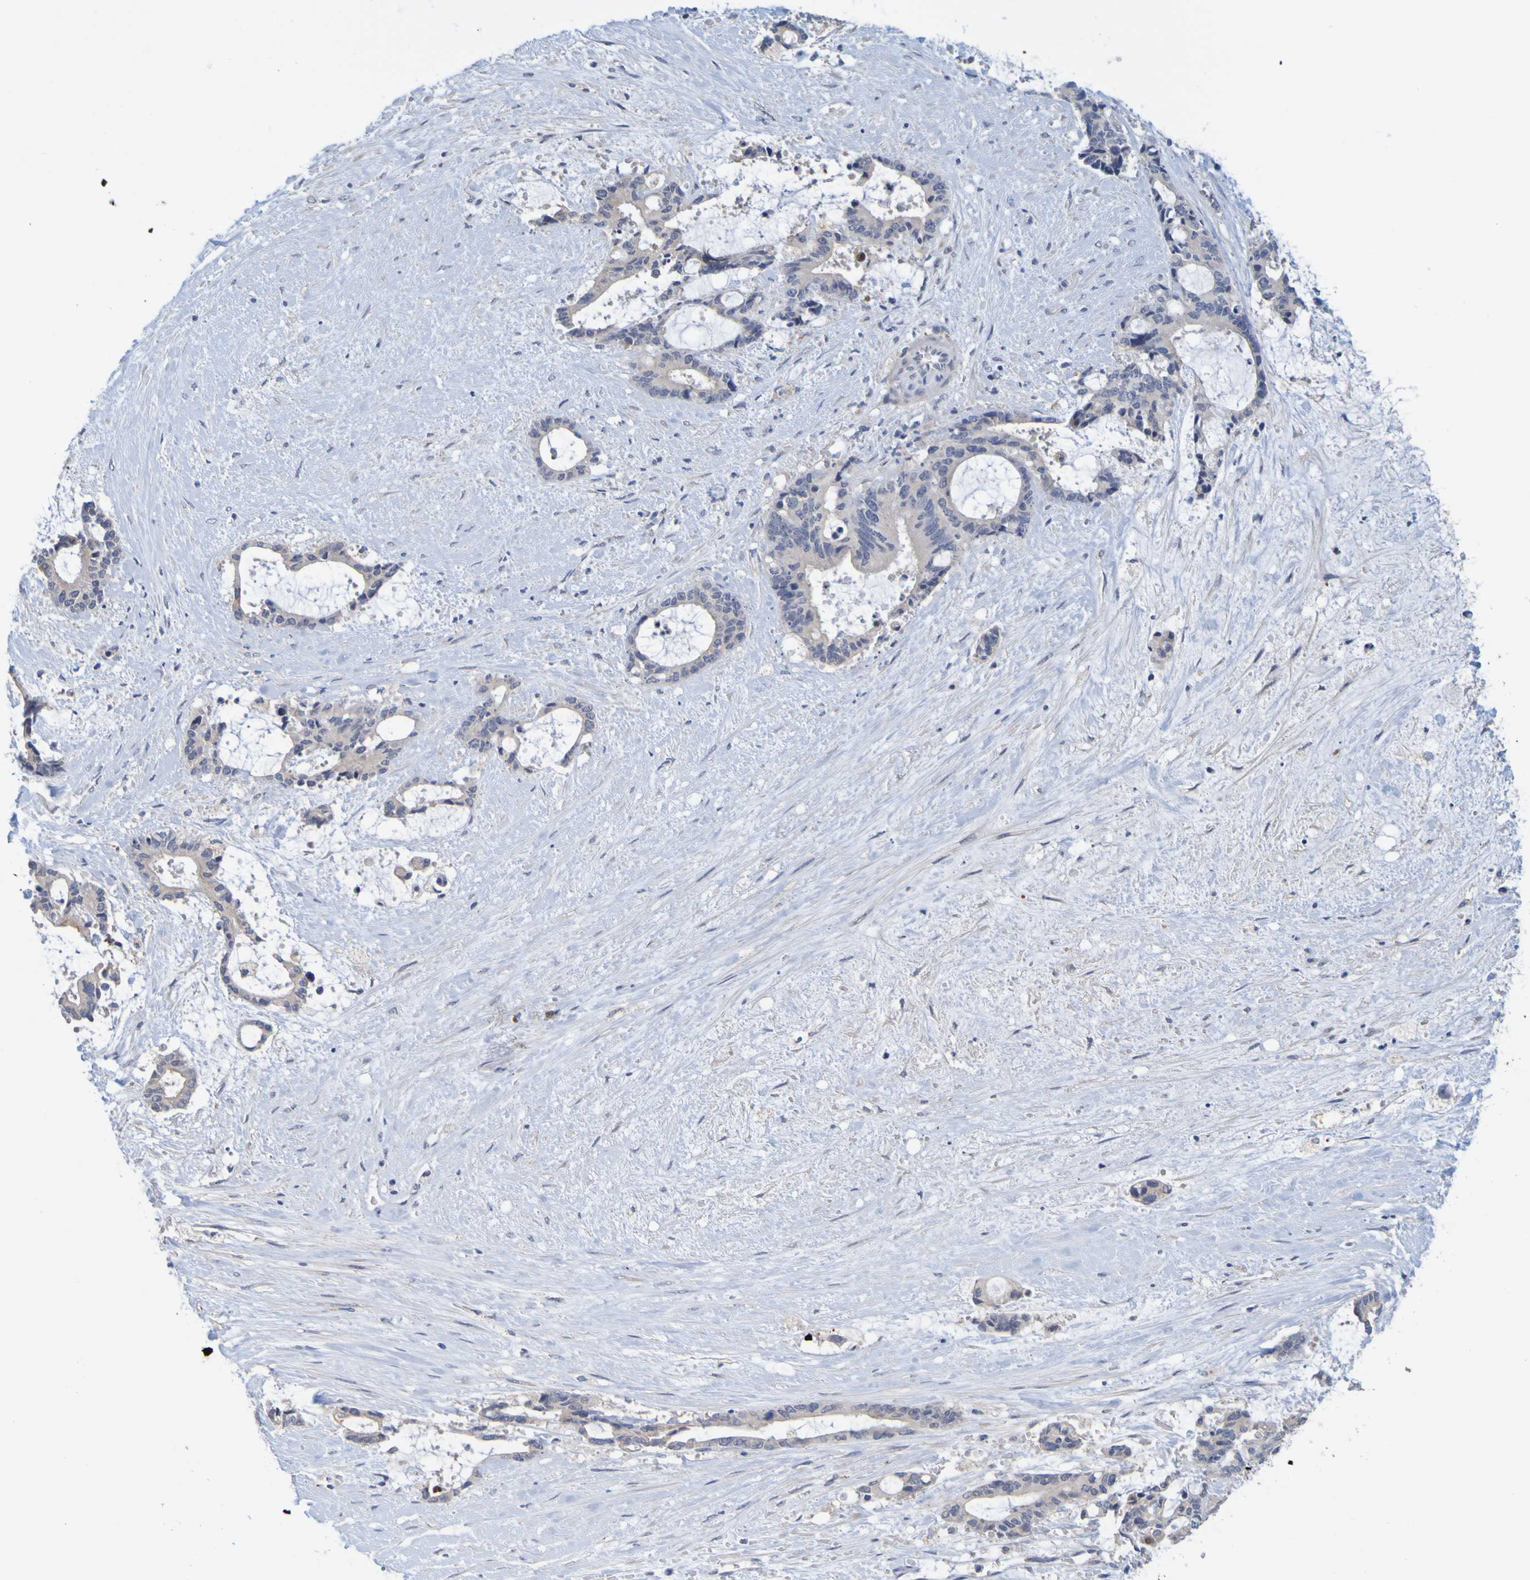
{"staining": {"intensity": "negative", "quantity": "none", "location": "none"}, "tissue": "liver cancer", "cell_type": "Tumor cells", "image_type": "cancer", "snomed": [{"axis": "morphology", "description": "Normal tissue, NOS"}, {"axis": "morphology", "description": "Cholangiocarcinoma"}, {"axis": "topography", "description": "Liver"}, {"axis": "topography", "description": "Peripheral nerve tissue"}], "caption": "Liver cancer was stained to show a protein in brown. There is no significant positivity in tumor cells.", "gene": "ENDOU", "patient": {"sex": "female", "age": 73}}